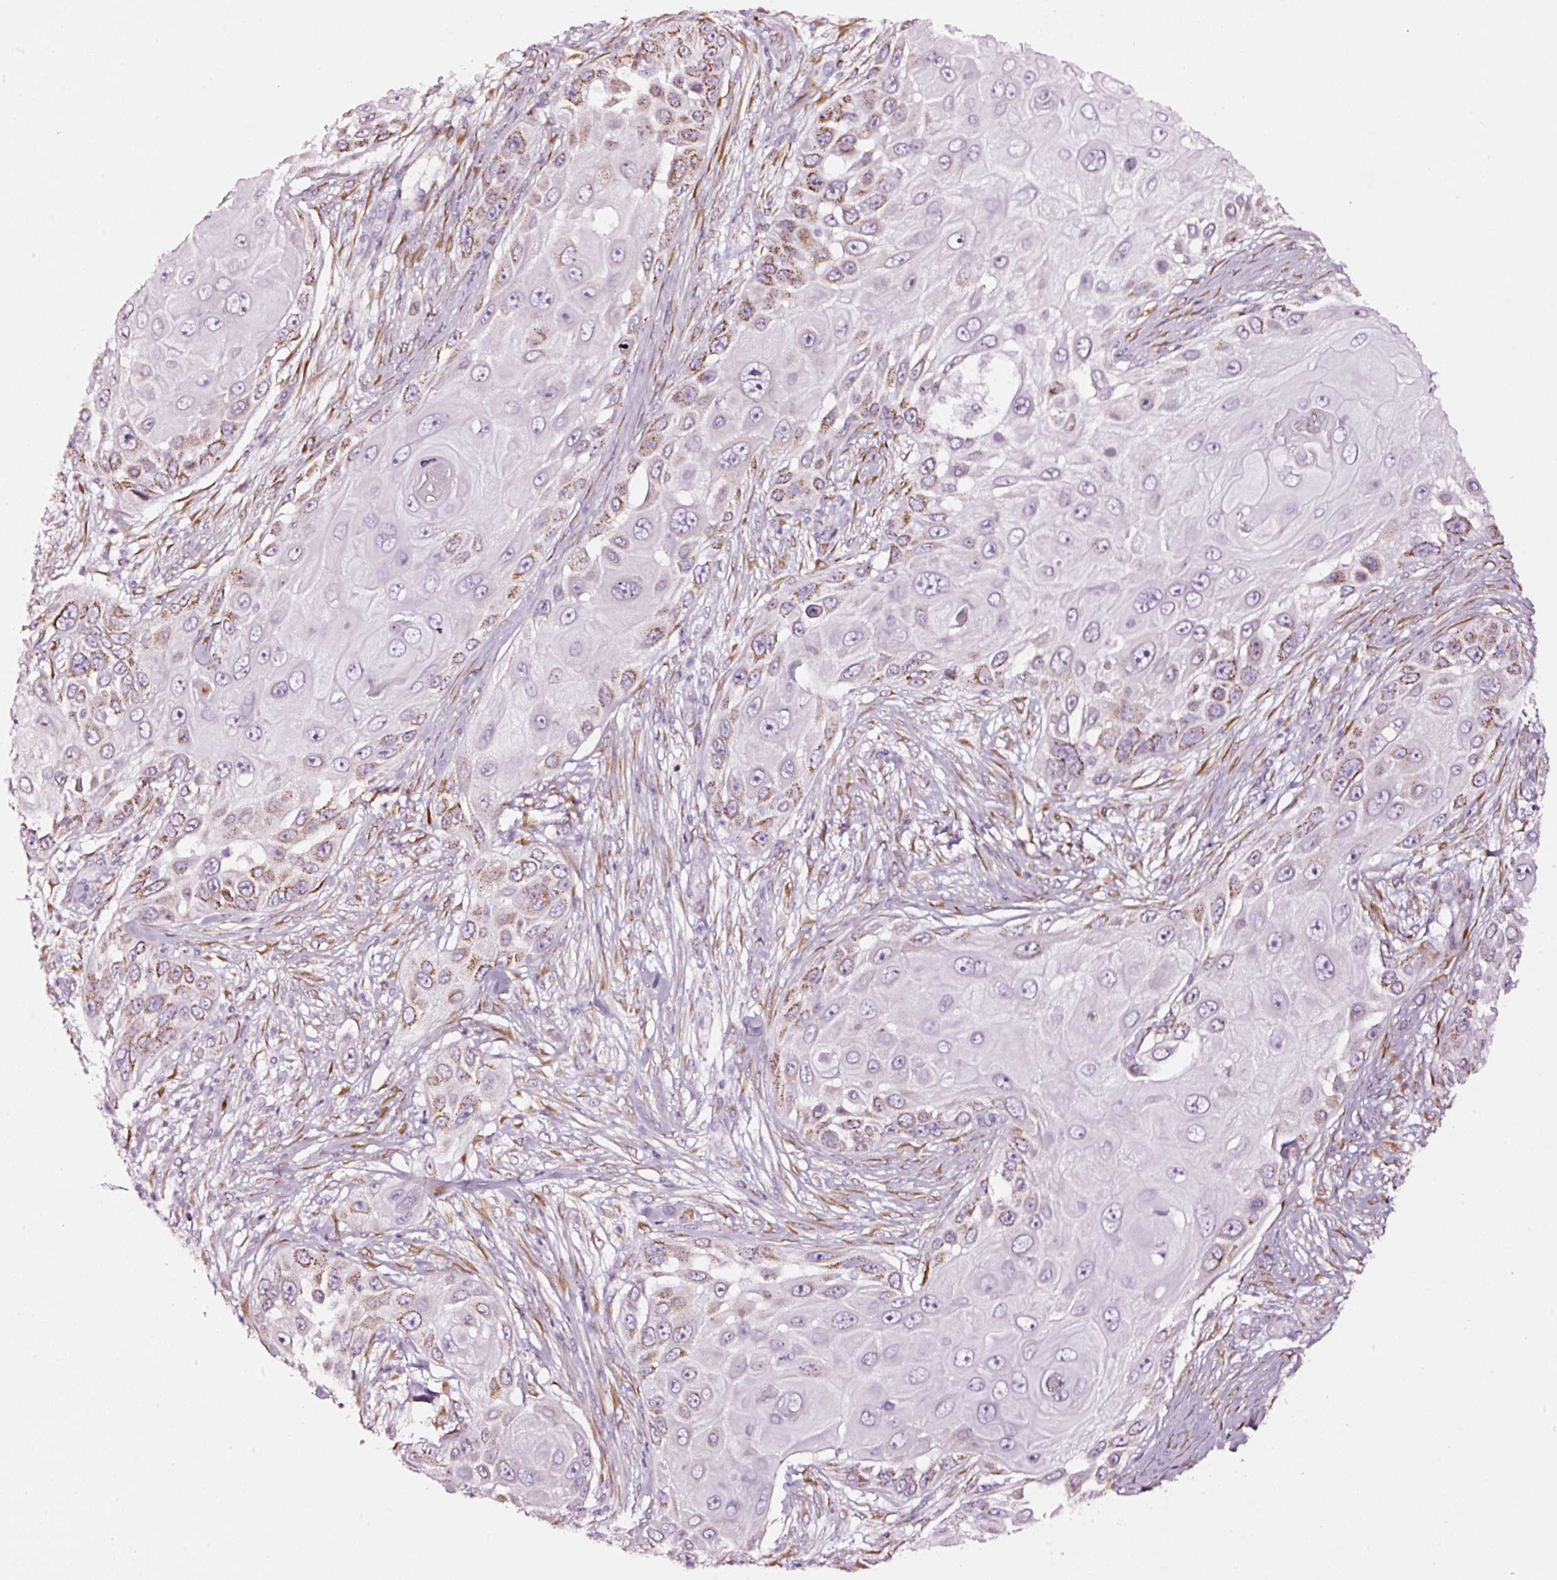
{"staining": {"intensity": "moderate", "quantity": "25%-75%", "location": "cytoplasmic/membranous"}, "tissue": "skin cancer", "cell_type": "Tumor cells", "image_type": "cancer", "snomed": [{"axis": "morphology", "description": "Squamous cell carcinoma, NOS"}, {"axis": "topography", "description": "Skin"}], "caption": "Immunohistochemical staining of squamous cell carcinoma (skin) demonstrates medium levels of moderate cytoplasmic/membranous protein positivity in approximately 25%-75% of tumor cells.", "gene": "SDF4", "patient": {"sex": "female", "age": 44}}